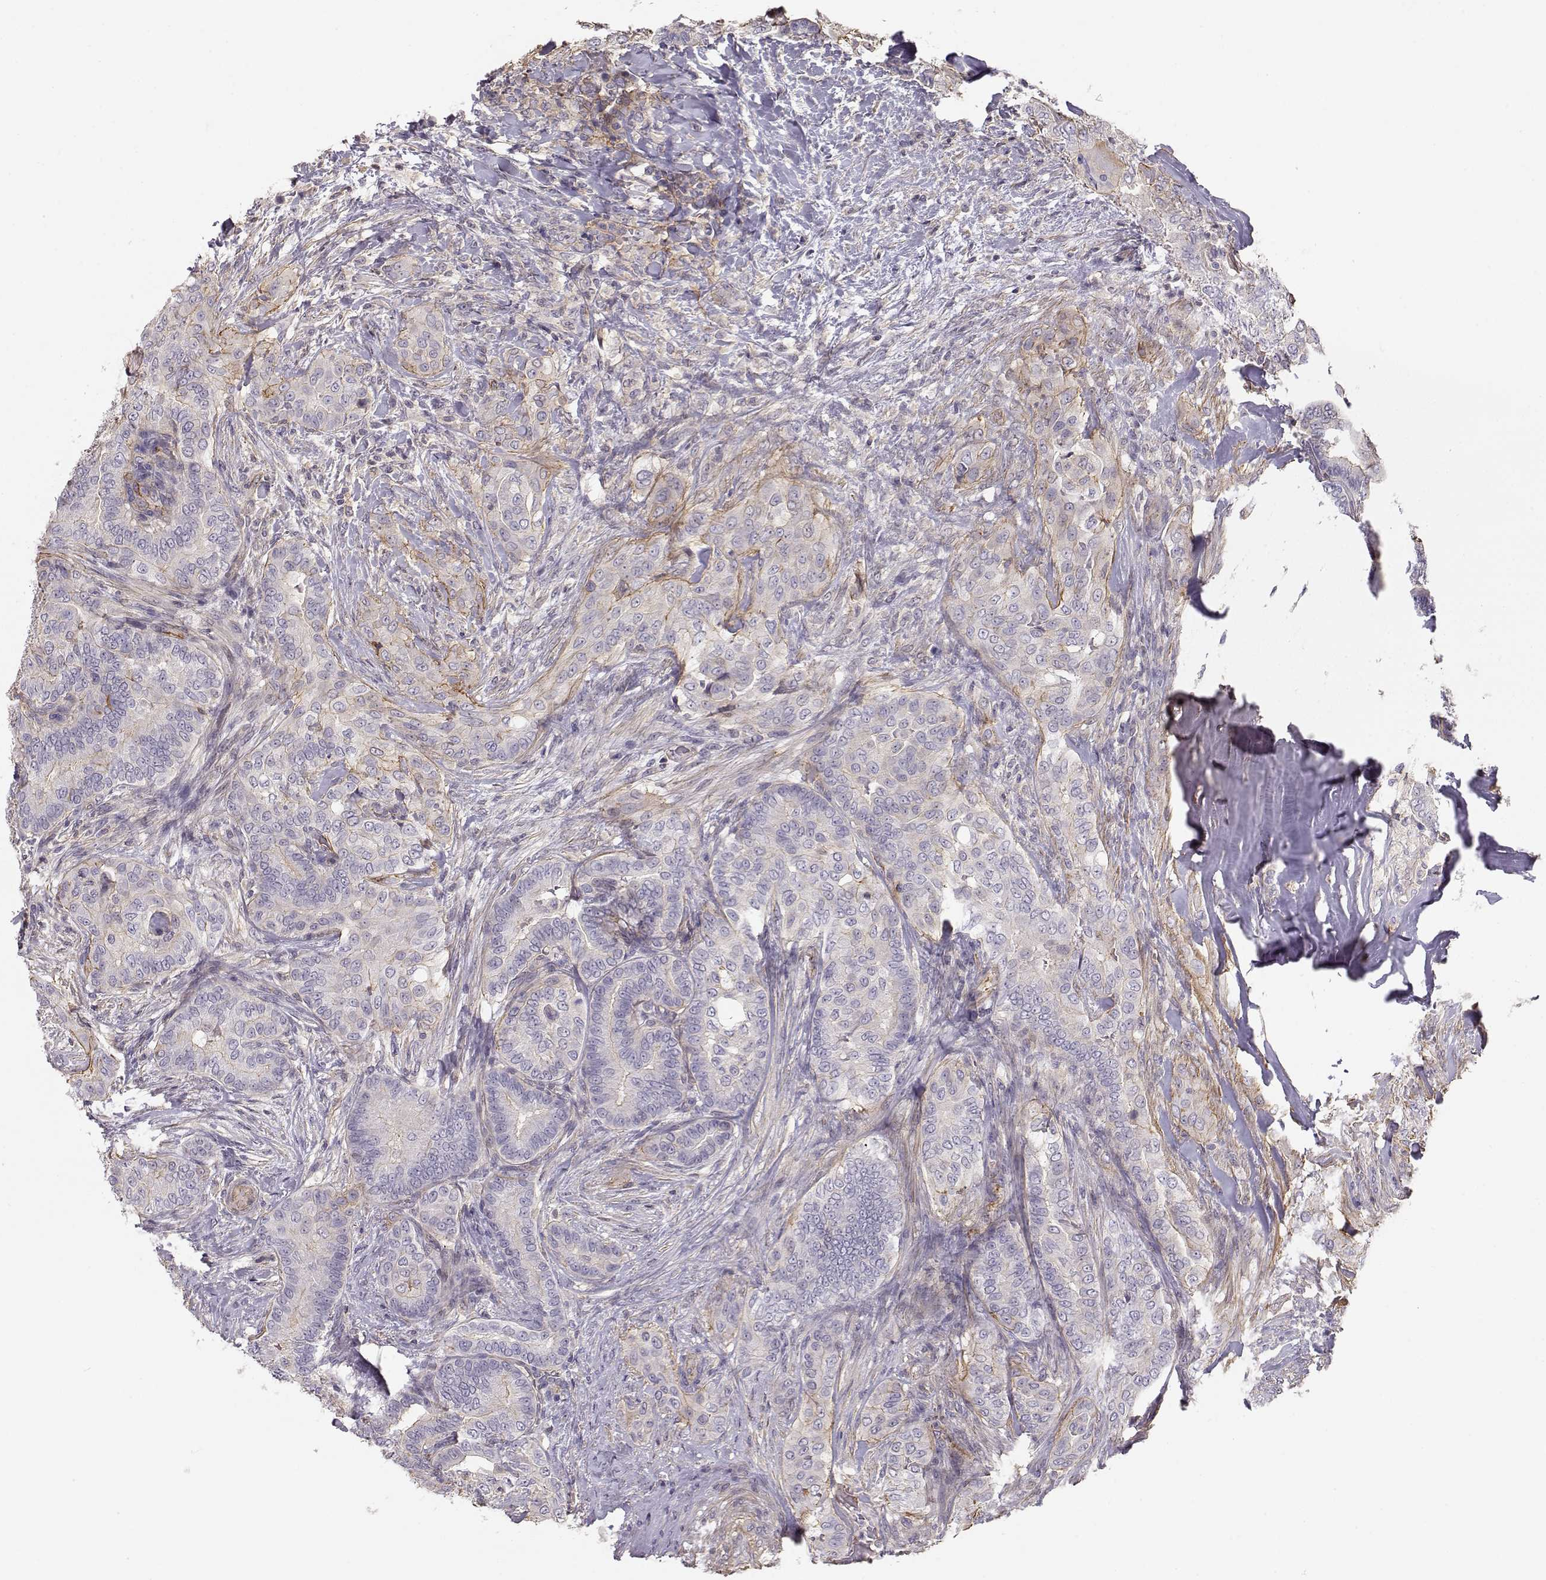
{"staining": {"intensity": "moderate", "quantity": "<25%", "location": "cytoplasmic/membranous"}, "tissue": "thyroid cancer", "cell_type": "Tumor cells", "image_type": "cancer", "snomed": [{"axis": "morphology", "description": "Papillary adenocarcinoma, NOS"}, {"axis": "topography", "description": "Thyroid gland"}], "caption": "Moderate cytoplasmic/membranous expression is present in about <25% of tumor cells in thyroid cancer.", "gene": "DAPL1", "patient": {"sex": "male", "age": 61}}